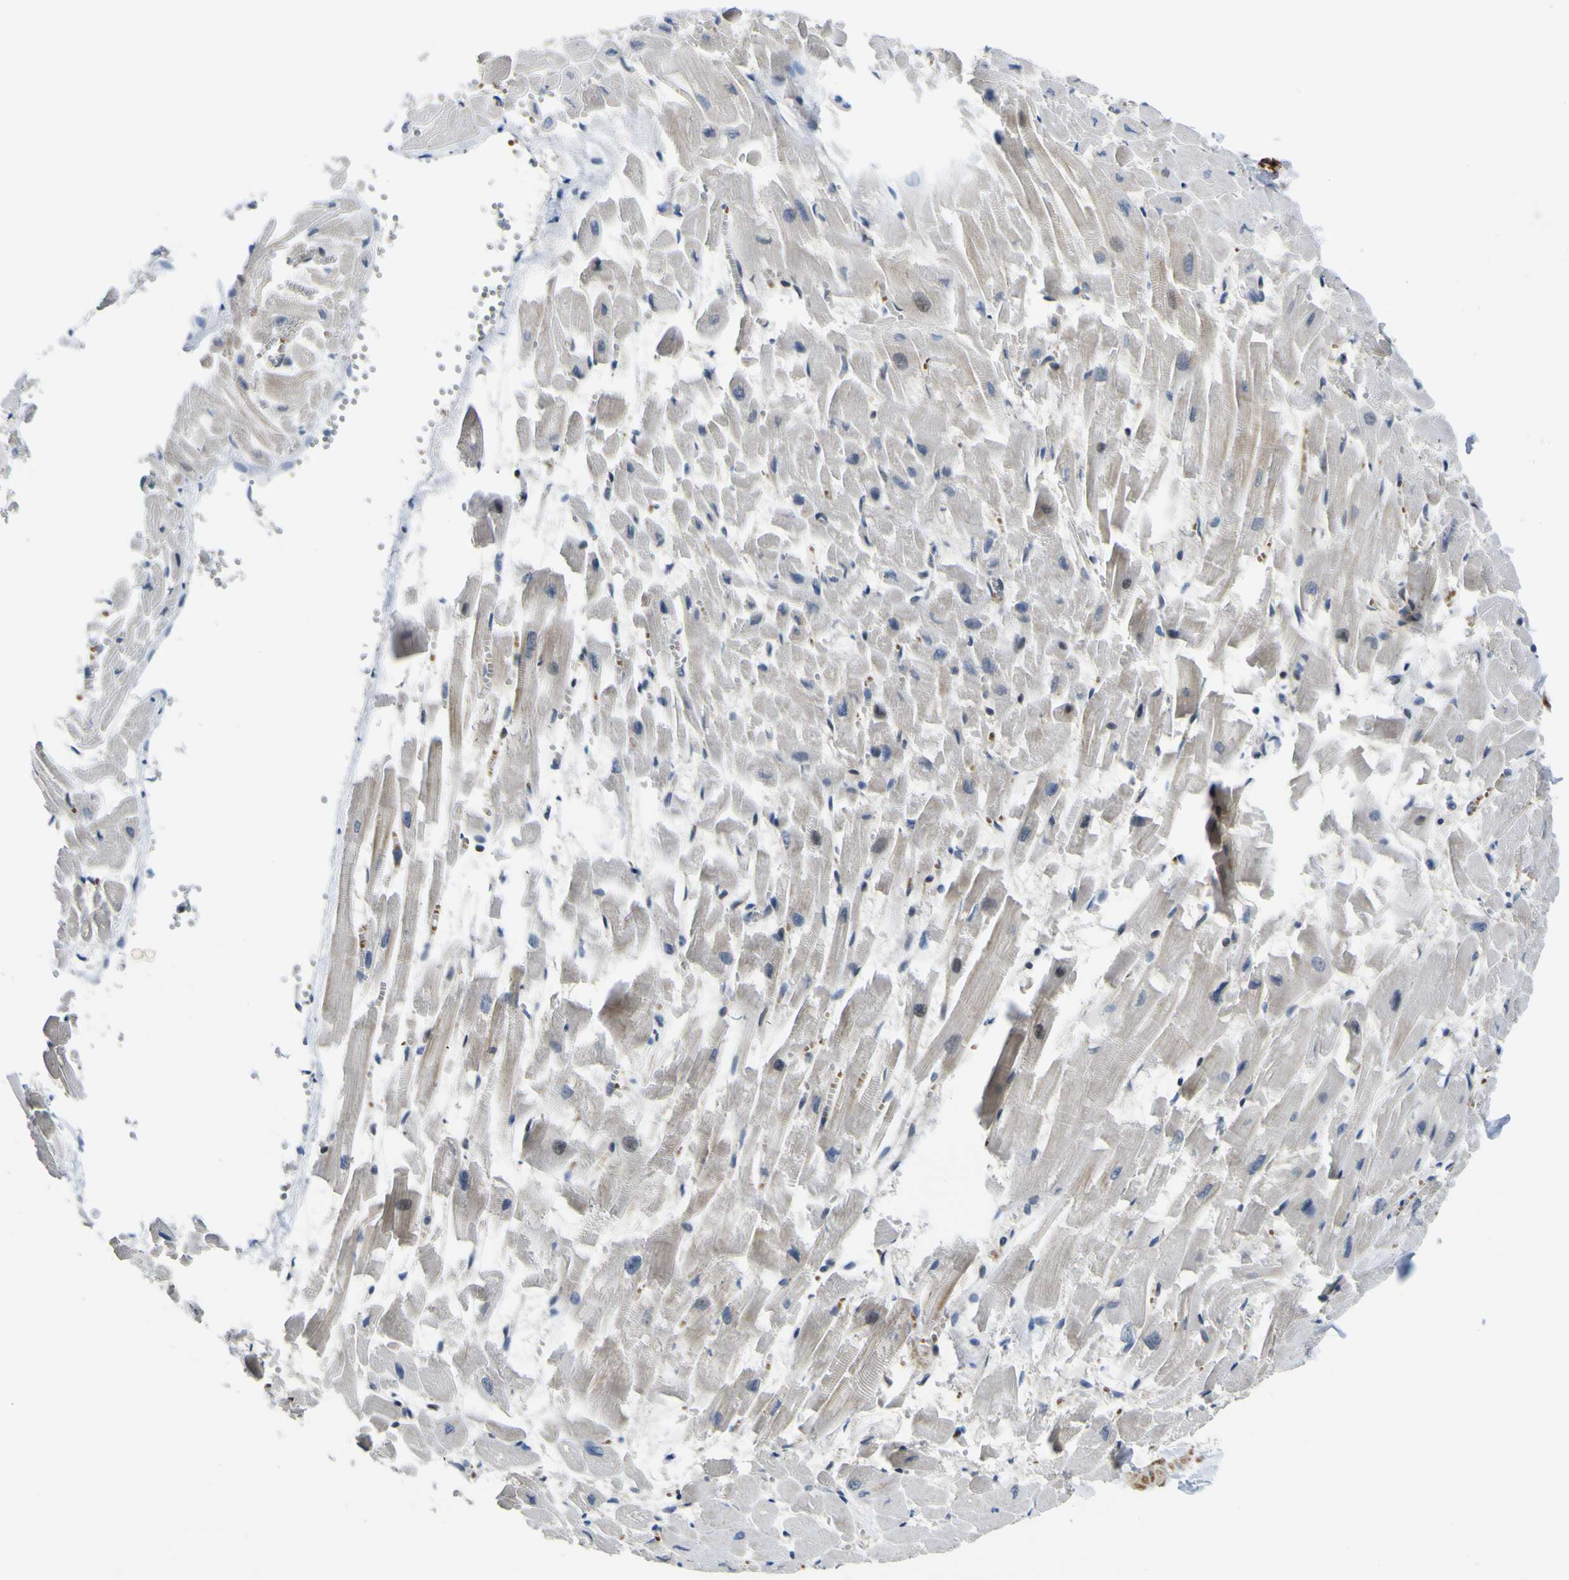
{"staining": {"intensity": "weak", "quantity": "<25%", "location": "cytoplasmic/membranous,nuclear"}, "tissue": "heart muscle", "cell_type": "Cardiomyocytes", "image_type": "normal", "snomed": [{"axis": "morphology", "description": "Normal tissue, NOS"}, {"axis": "topography", "description": "Heart"}], "caption": "Micrograph shows no significant protein positivity in cardiomyocytes of benign heart muscle. (Immunohistochemistry, brightfield microscopy, high magnification).", "gene": "KDM7A", "patient": {"sex": "female", "age": 19}}